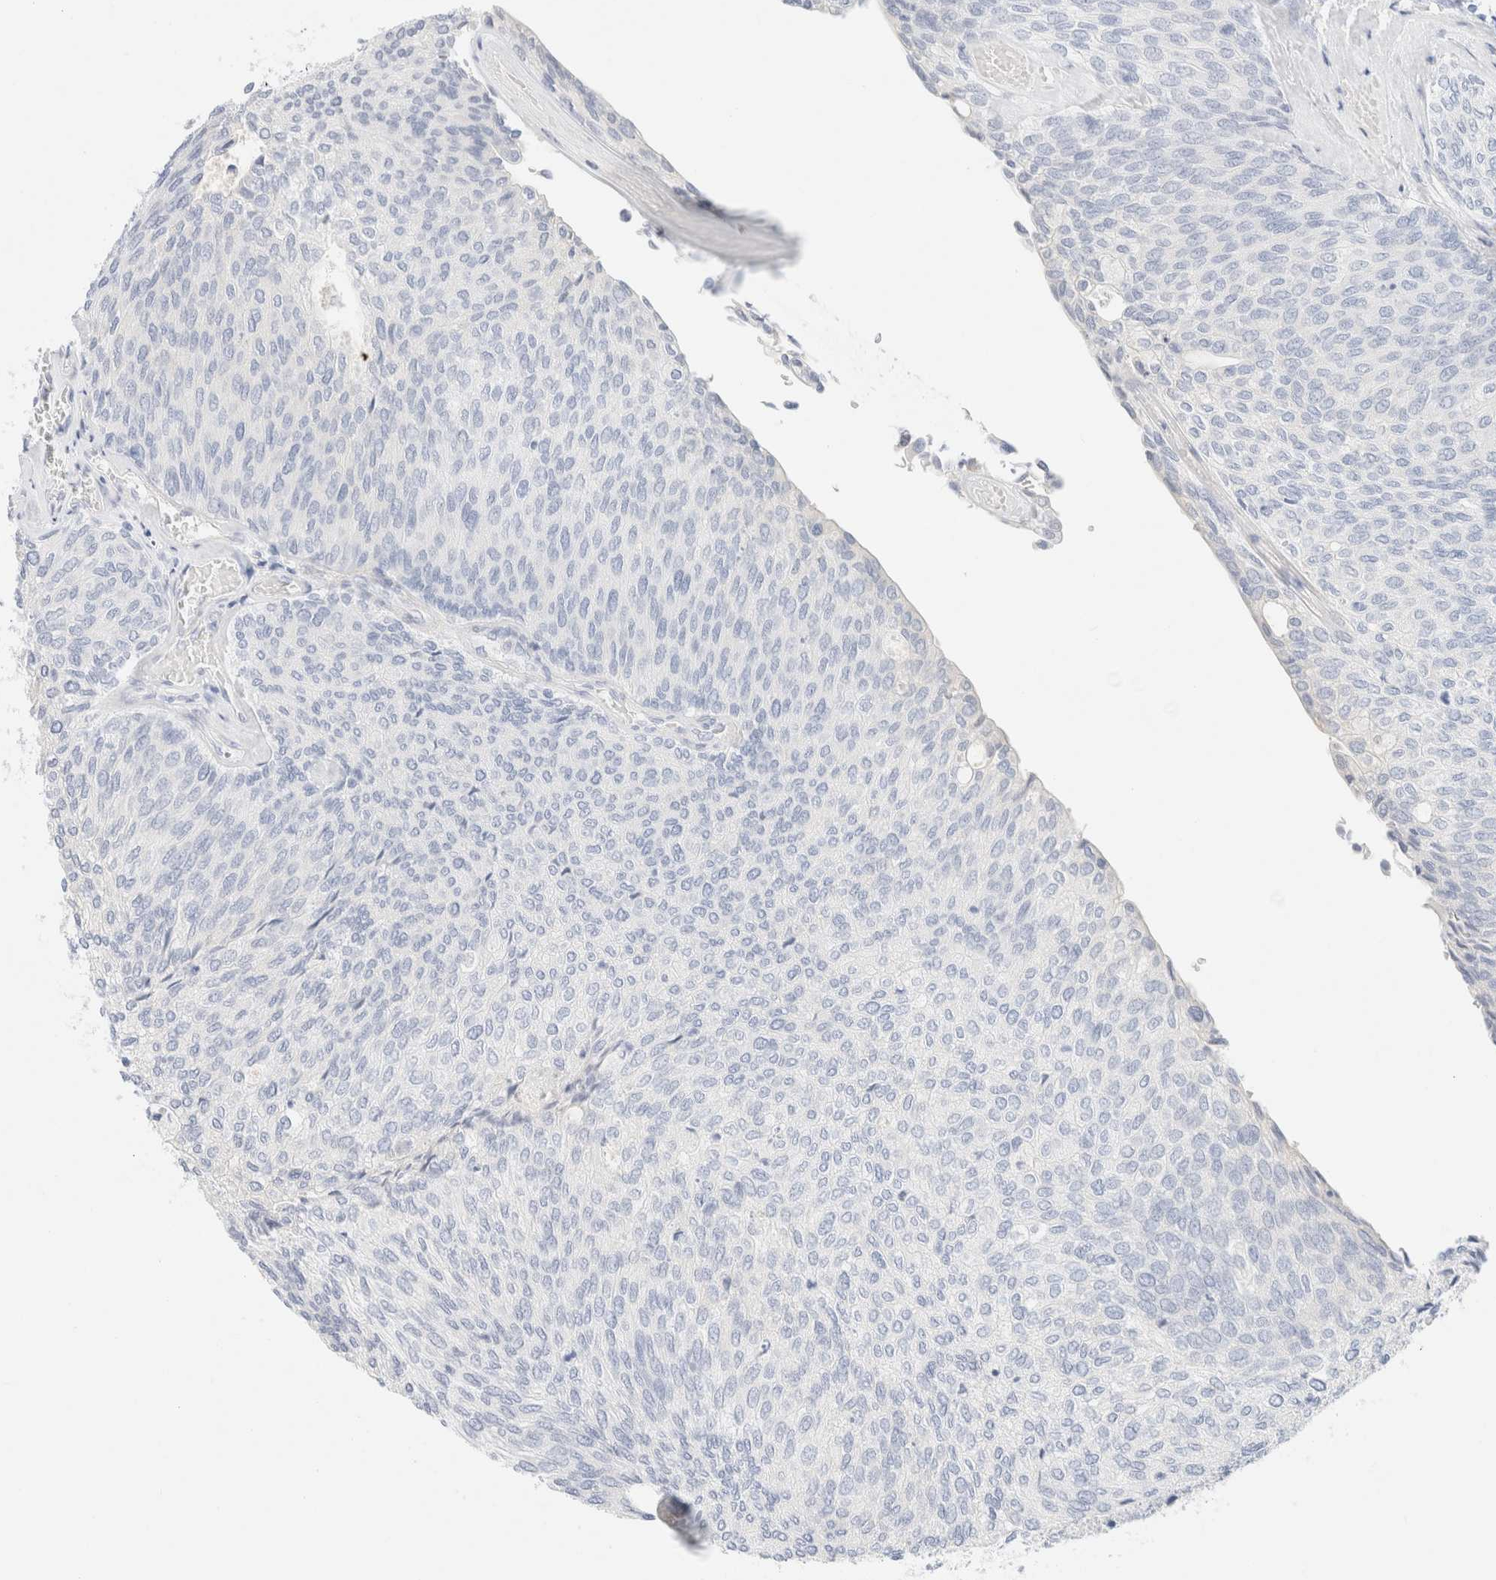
{"staining": {"intensity": "negative", "quantity": "none", "location": "none"}, "tissue": "urothelial cancer", "cell_type": "Tumor cells", "image_type": "cancer", "snomed": [{"axis": "morphology", "description": "Urothelial carcinoma, Low grade"}, {"axis": "topography", "description": "Urinary bladder"}], "caption": "Immunohistochemistry (IHC) of human urothelial cancer demonstrates no staining in tumor cells.", "gene": "DPYS", "patient": {"sex": "female", "age": 79}}